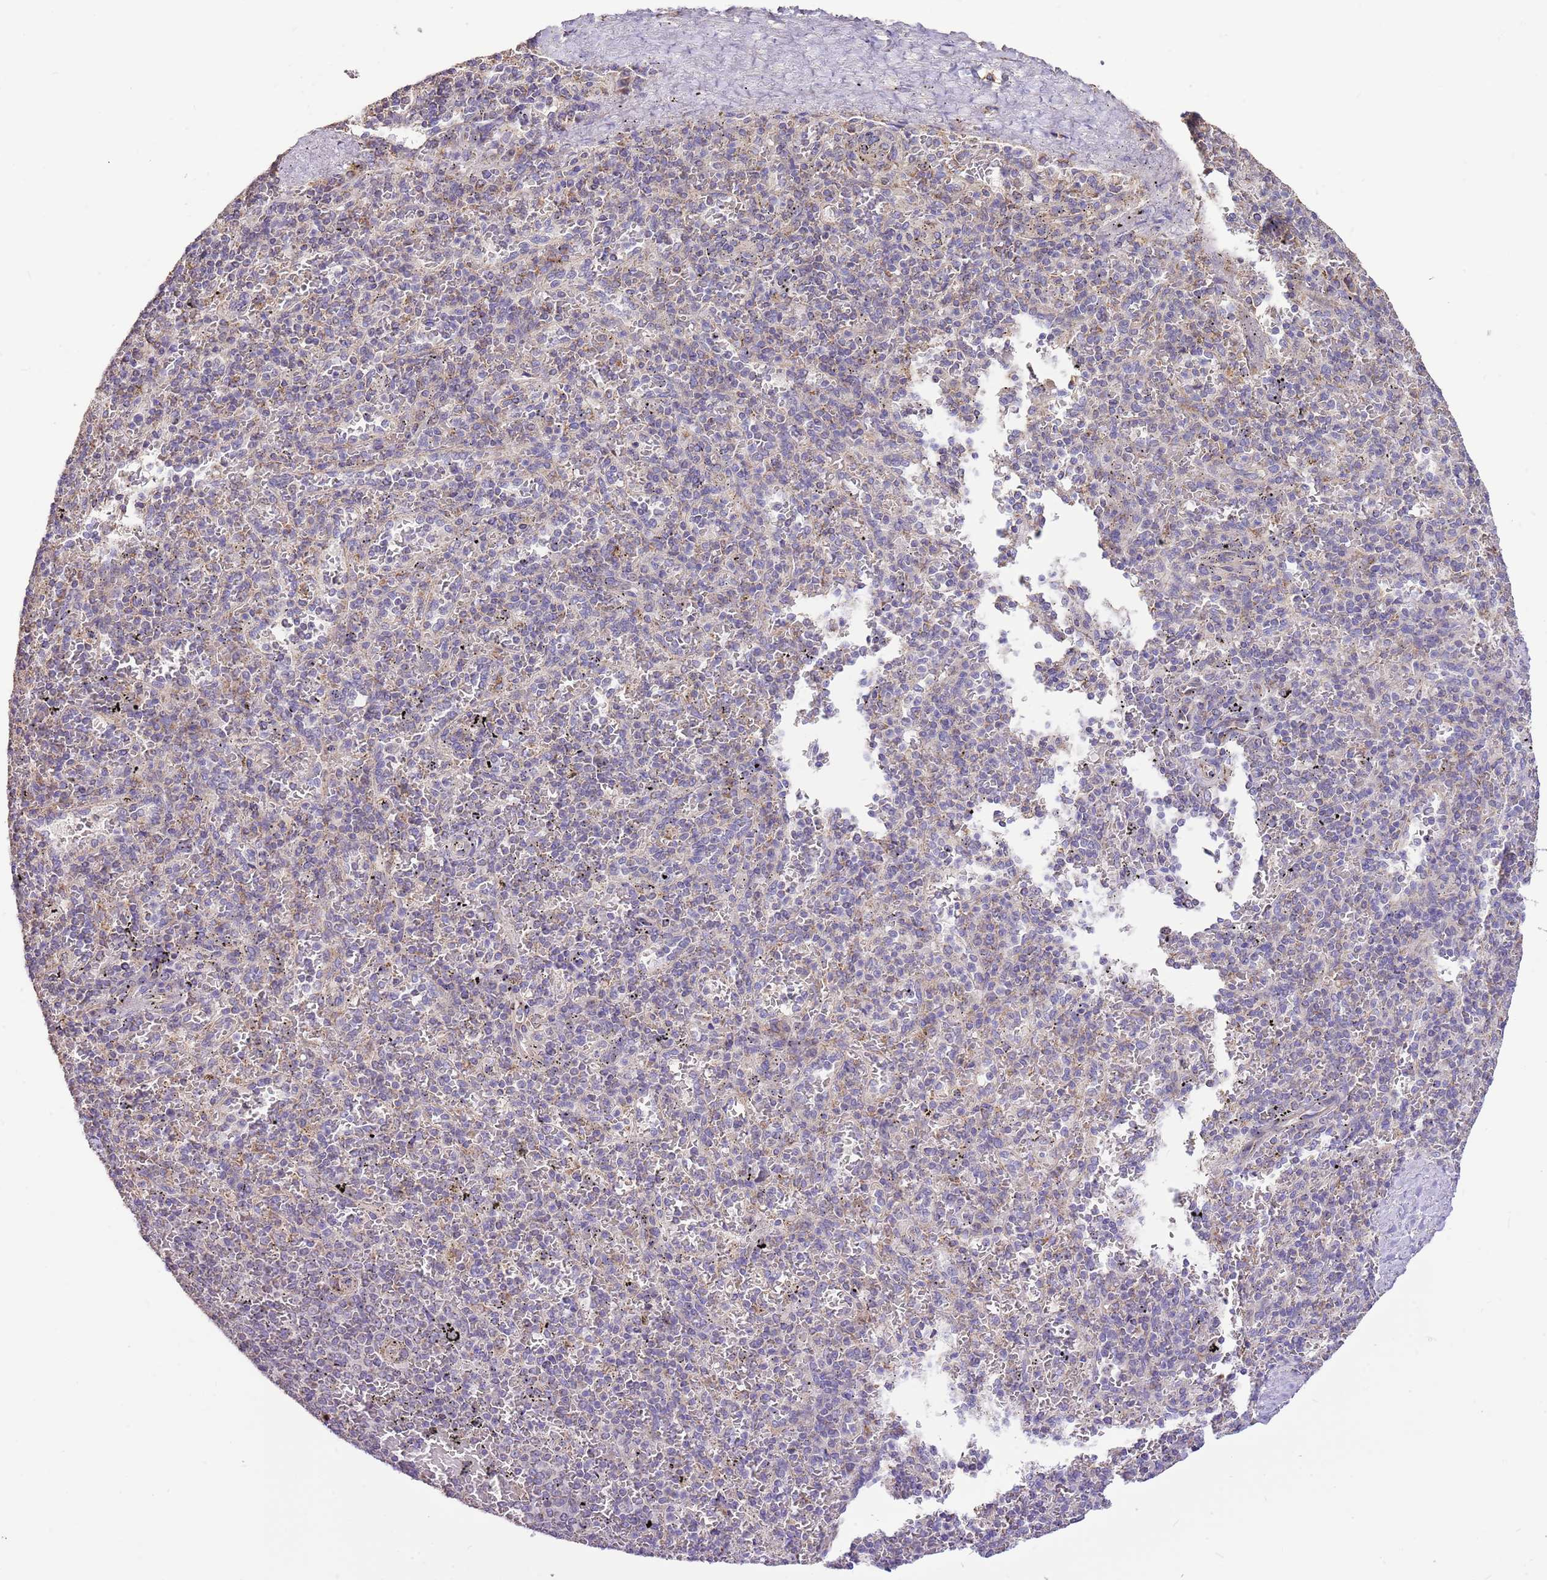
{"staining": {"intensity": "negative", "quantity": "none", "location": "none"}, "tissue": "spleen", "cell_type": "Cells in red pulp", "image_type": "normal", "snomed": [{"axis": "morphology", "description": "Normal tissue, NOS"}, {"axis": "topography", "description": "Spleen"}], "caption": "Cells in red pulp are negative for protein expression in benign human spleen. (Stains: DAB immunohistochemistry with hematoxylin counter stain, Microscopy: brightfield microscopy at high magnification).", "gene": "DOCK9", "patient": {"sex": "male", "age": 82}}